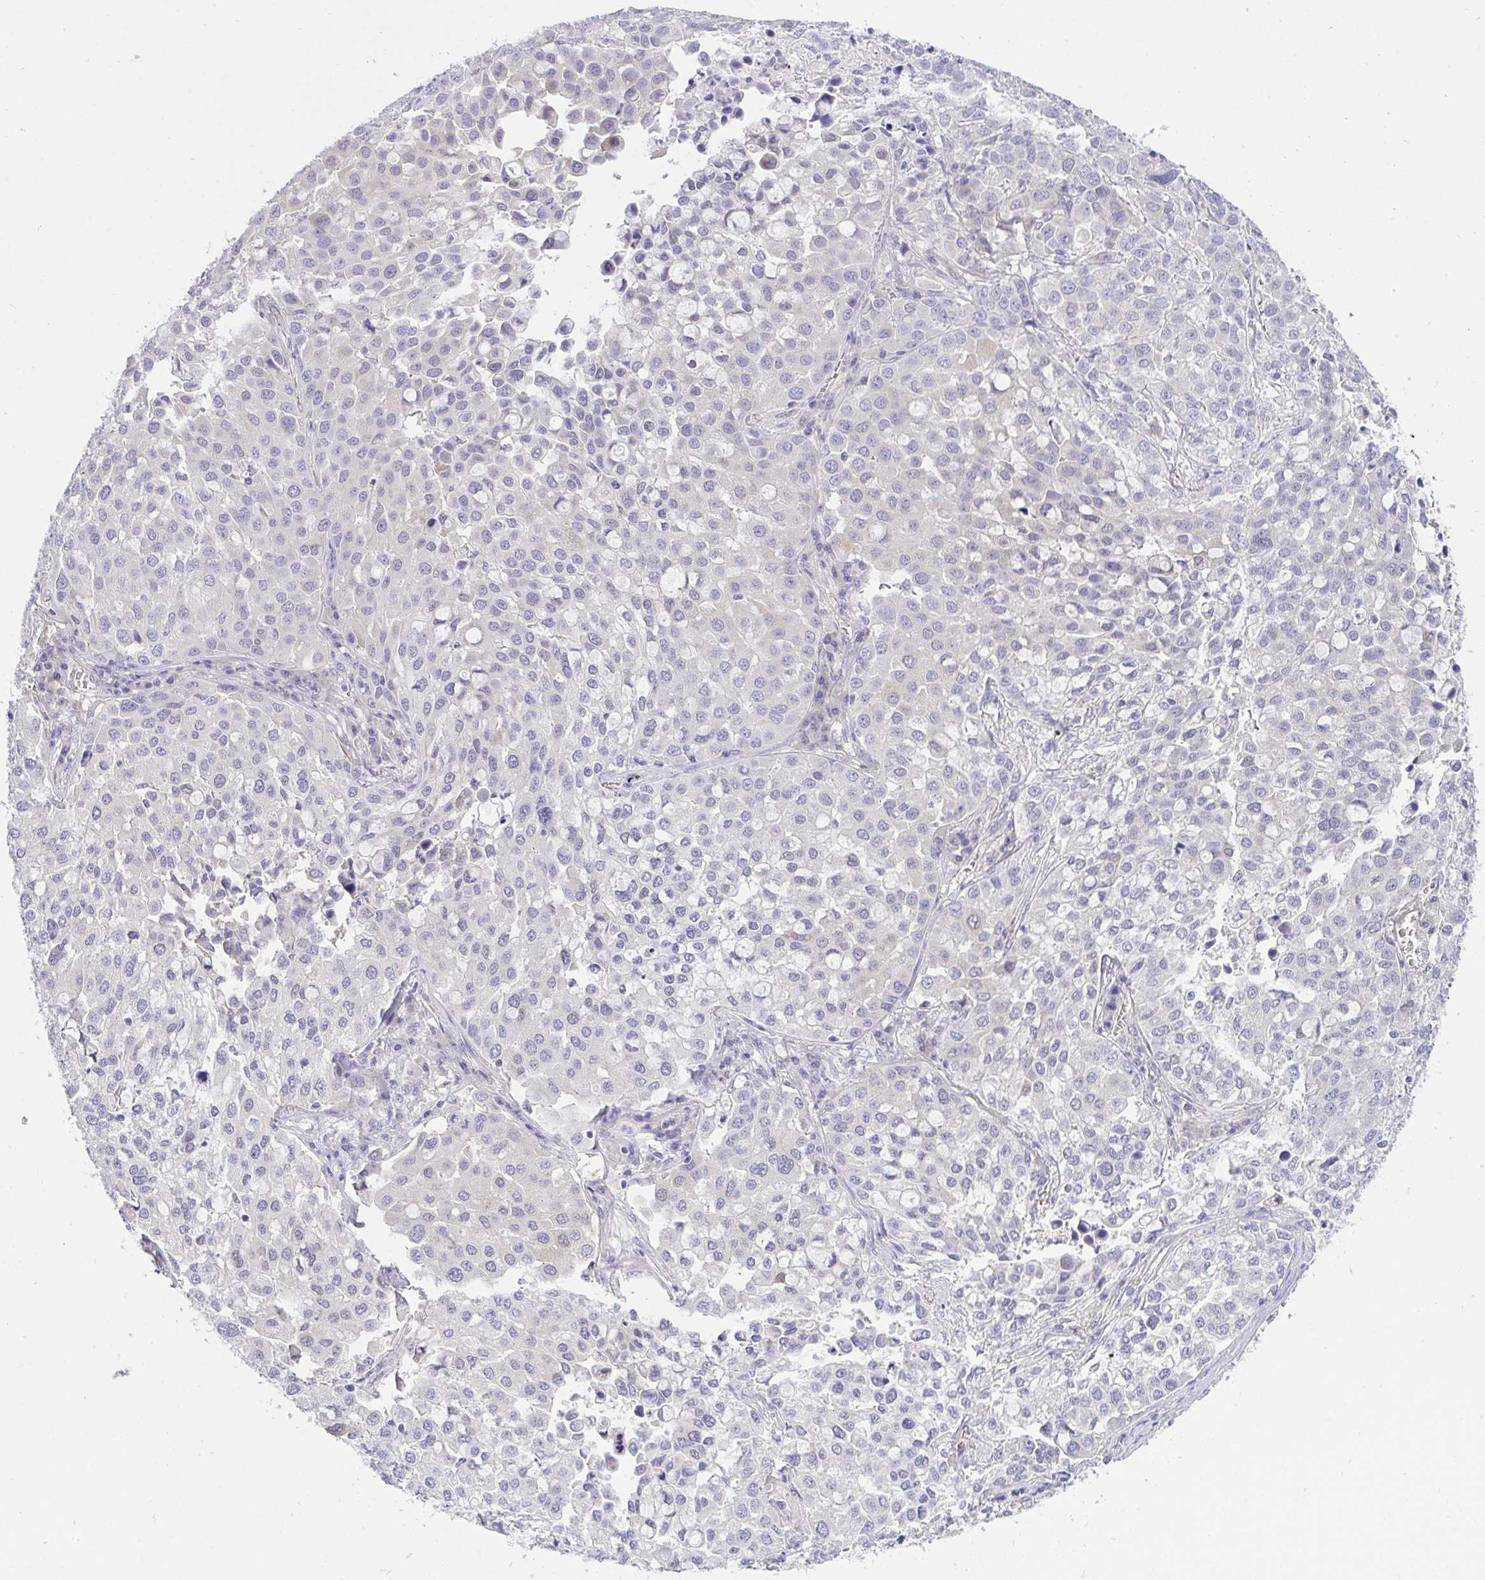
{"staining": {"intensity": "negative", "quantity": "none", "location": "none"}, "tissue": "lung cancer", "cell_type": "Tumor cells", "image_type": "cancer", "snomed": [{"axis": "morphology", "description": "Adenocarcinoma, NOS"}, {"axis": "morphology", "description": "Adenocarcinoma, metastatic, NOS"}, {"axis": "topography", "description": "Lymph node"}, {"axis": "topography", "description": "Lung"}], "caption": "Immunohistochemistry (IHC) micrograph of neoplastic tissue: lung cancer (adenocarcinoma) stained with DAB reveals no significant protein expression in tumor cells.", "gene": "C19orf54", "patient": {"sex": "female", "age": 65}}